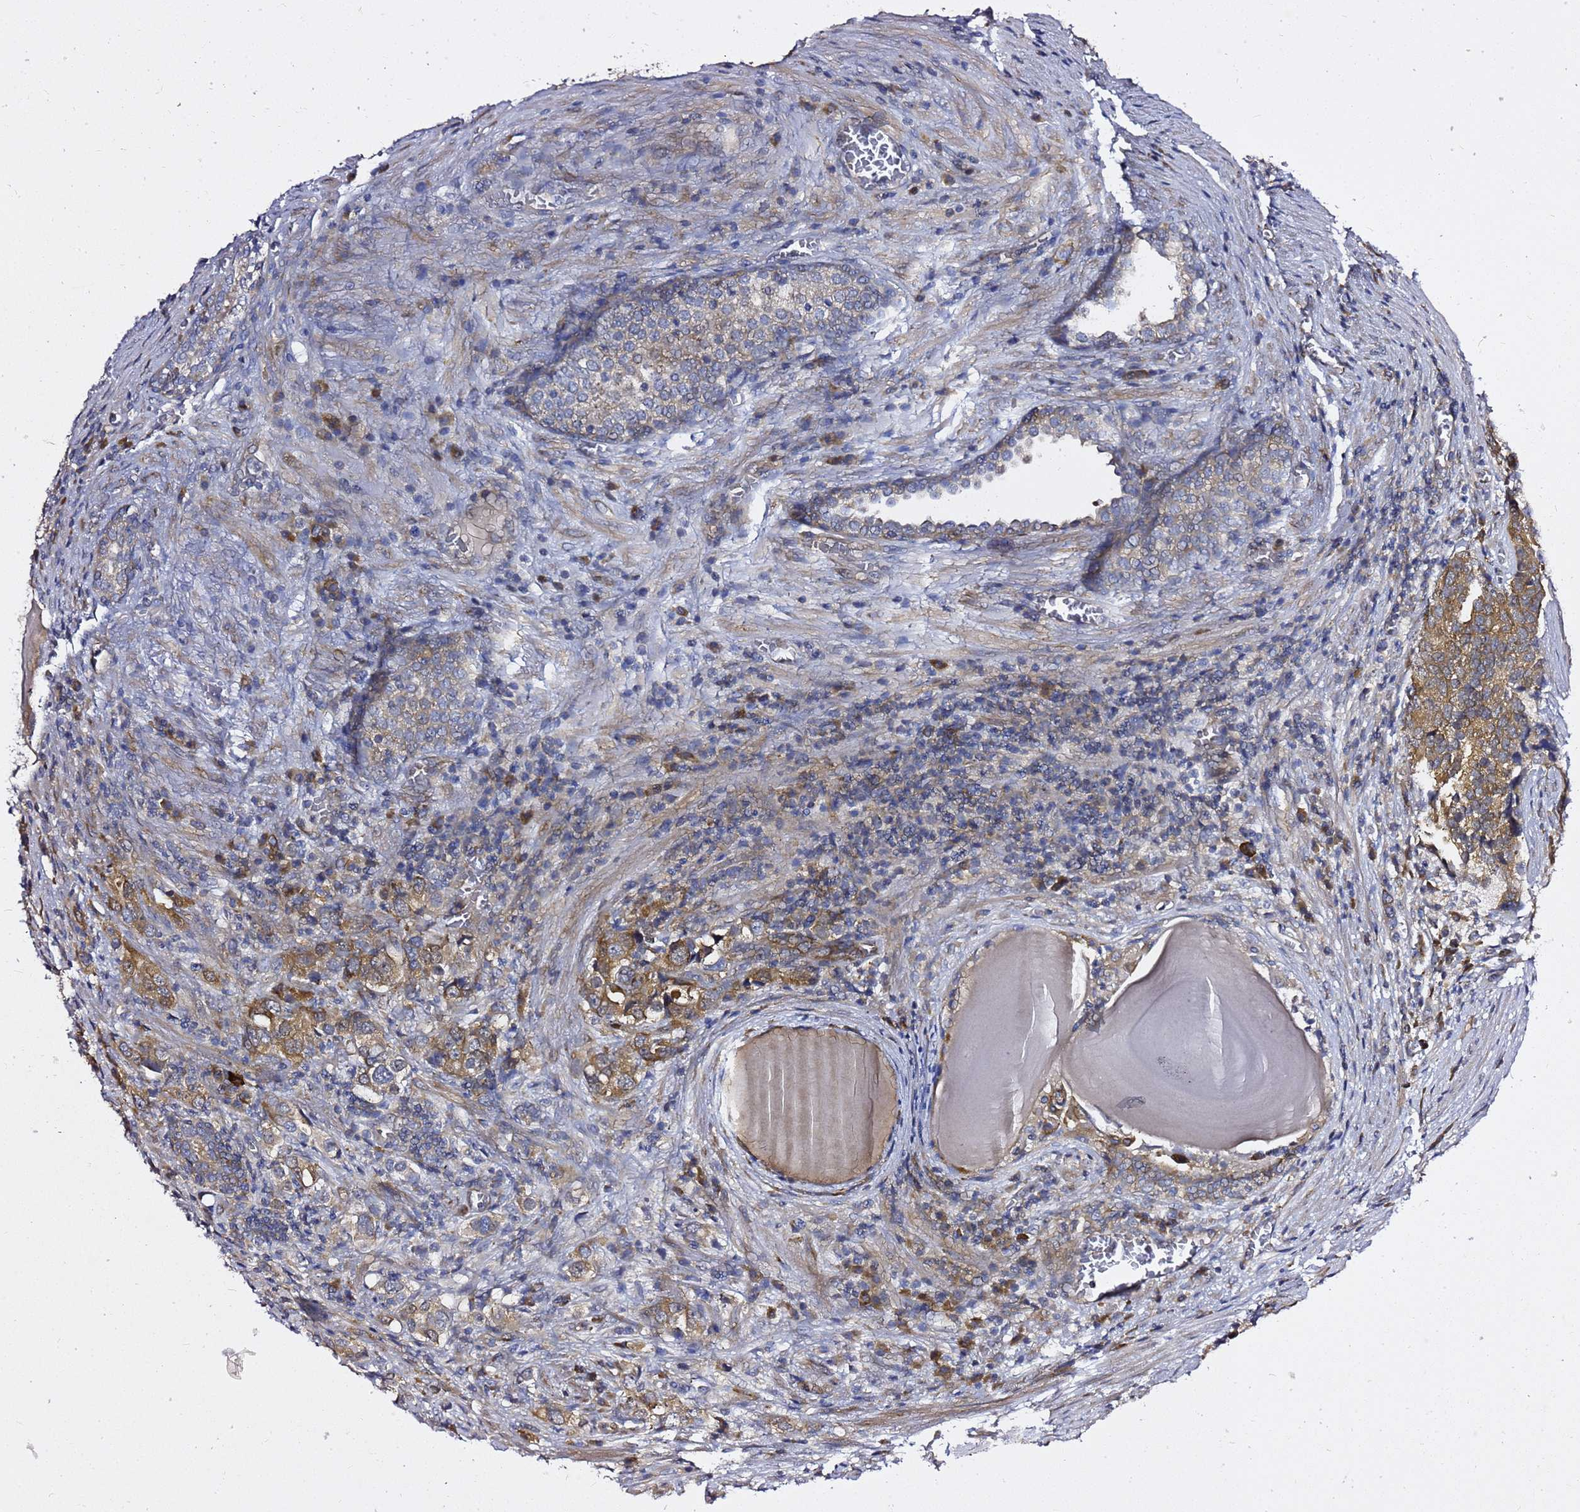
{"staining": {"intensity": "moderate", "quantity": ">75%", "location": "cytoplasmic/membranous"}, "tissue": "prostate cancer", "cell_type": "Tumor cells", "image_type": "cancer", "snomed": [{"axis": "morphology", "description": "Adenocarcinoma, High grade"}, {"axis": "topography", "description": "Prostate"}], "caption": "Immunohistochemistry (IHC) of human prostate cancer reveals medium levels of moderate cytoplasmic/membranous positivity in about >75% of tumor cells.", "gene": "MON1B", "patient": {"sex": "male", "age": 71}}